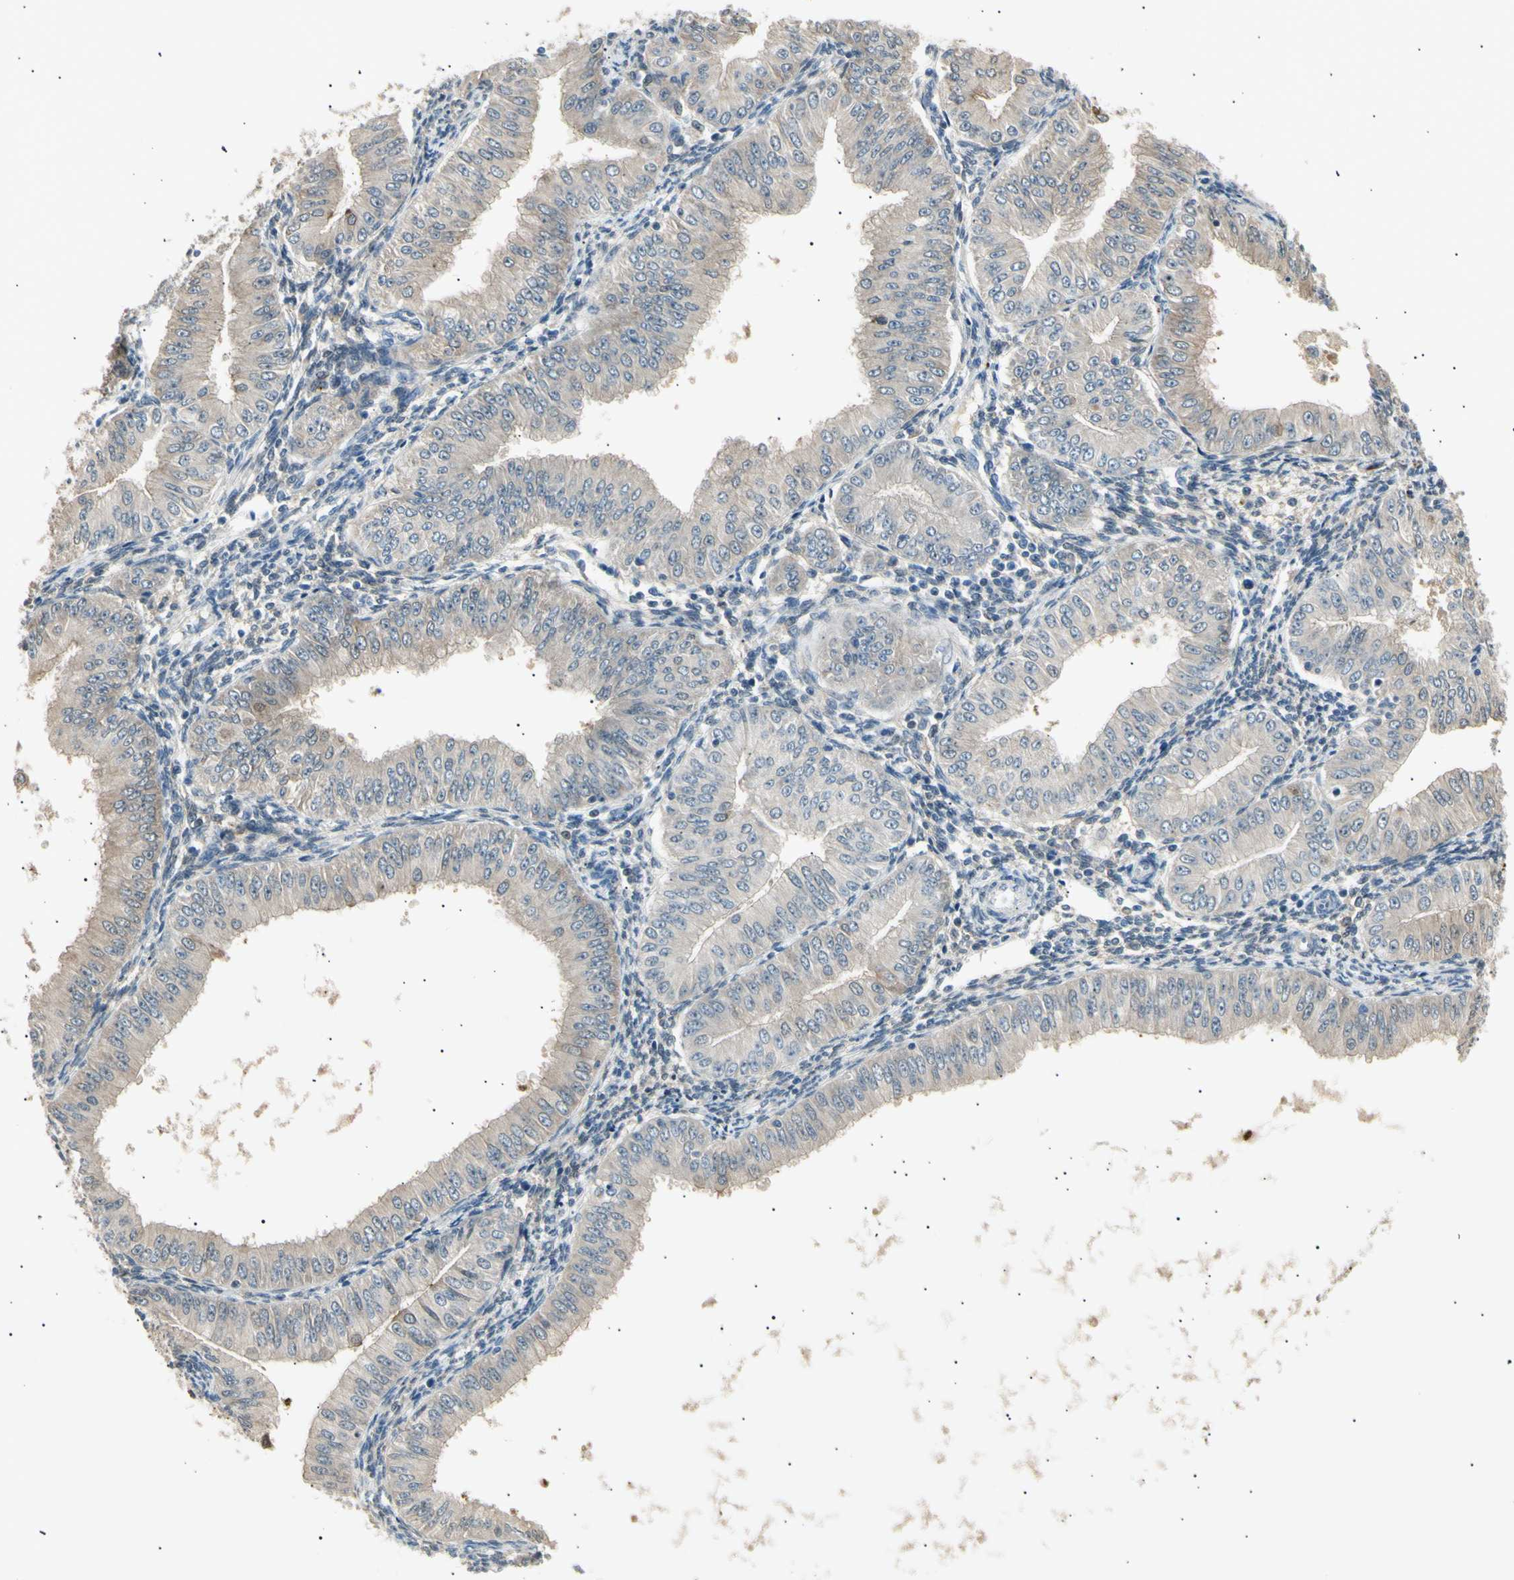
{"staining": {"intensity": "weak", "quantity": ">75%", "location": "cytoplasmic/membranous"}, "tissue": "endometrial cancer", "cell_type": "Tumor cells", "image_type": "cancer", "snomed": [{"axis": "morphology", "description": "Normal tissue, NOS"}, {"axis": "morphology", "description": "Adenocarcinoma, NOS"}, {"axis": "topography", "description": "Endometrium"}], "caption": "IHC micrograph of neoplastic tissue: human adenocarcinoma (endometrial) stained using immunohistochemistry exhibits low levels of weak protein expression localized specifically in the cytoplasmic/membranous of tumor cells, appearing as a cytoplasmic/membranous brown color.", "gene": "LHPP", "patient": {"sex": "female", "age": 53}}